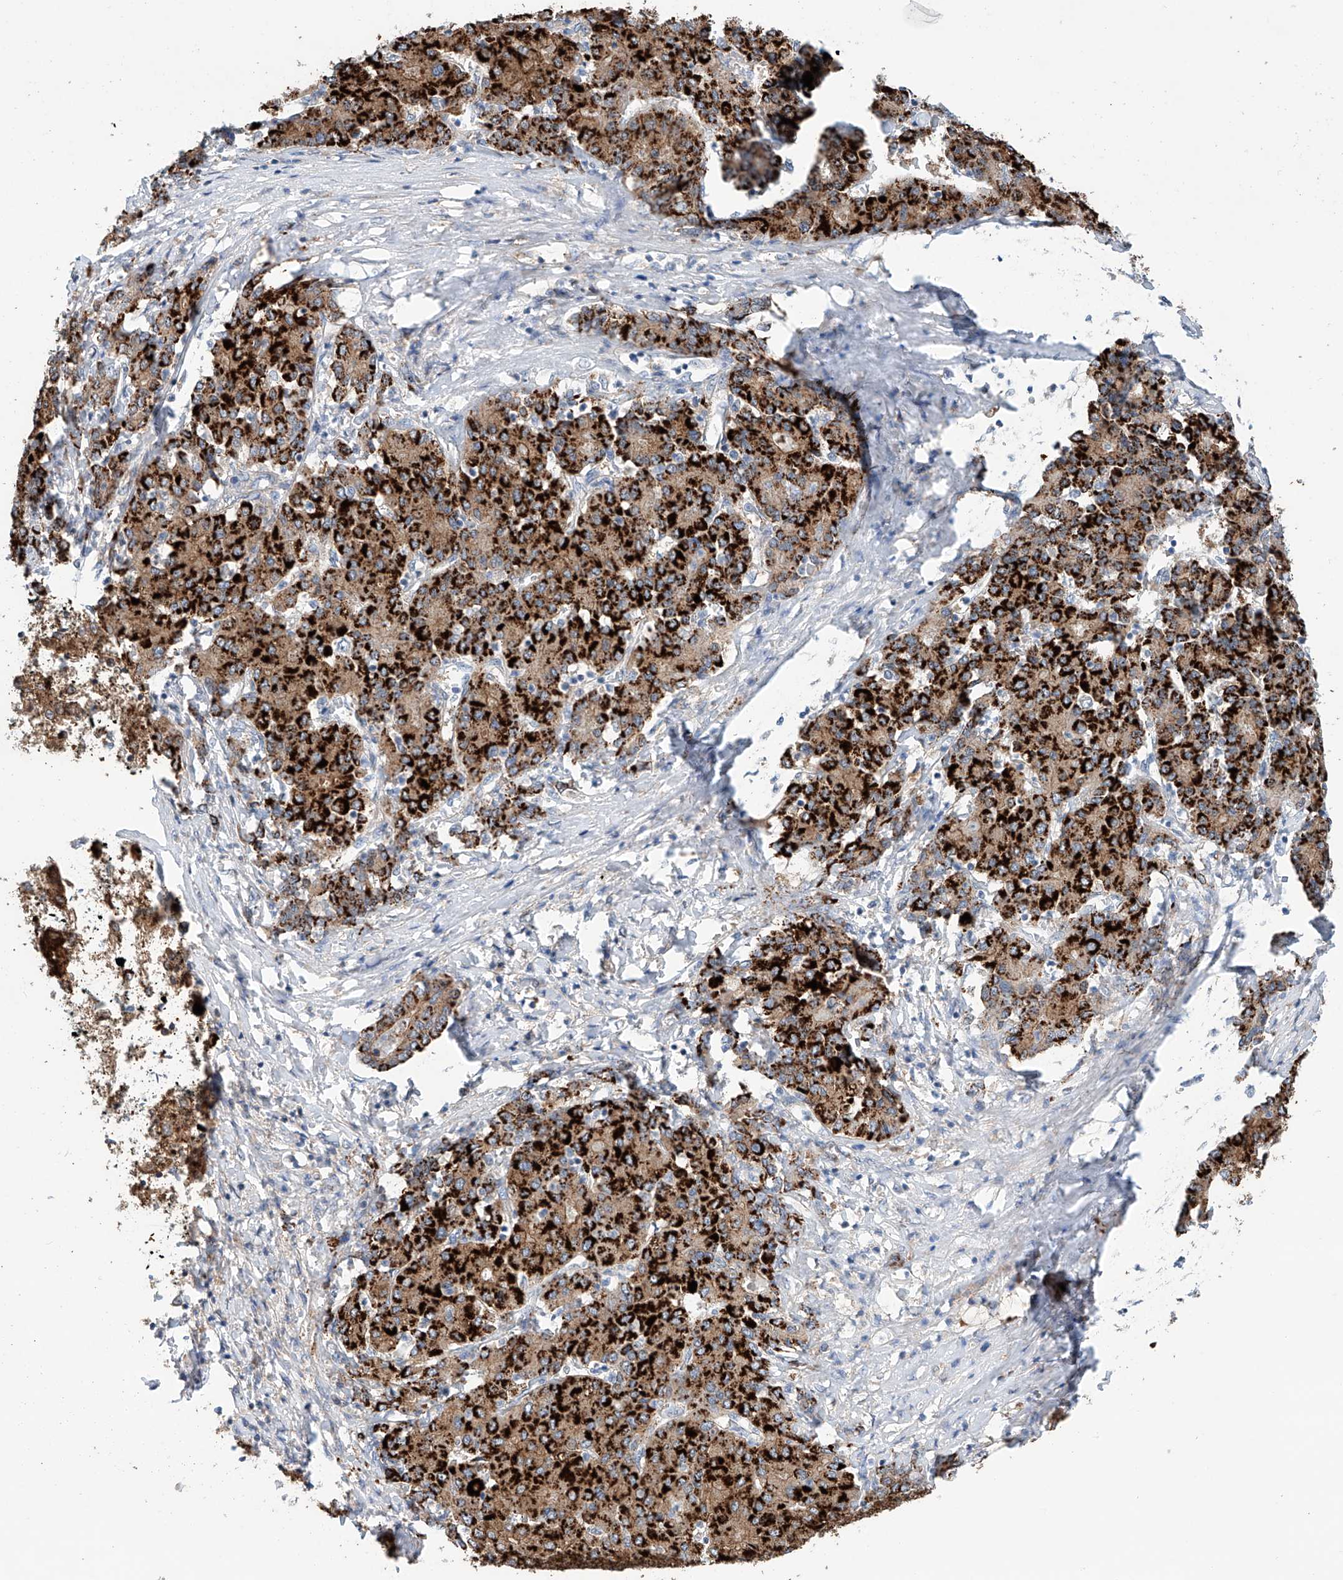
{"staining": {"intensity": "strong", "quantity": ">75%", "location": "cytoplasmic/membranous"}, "tissue": "liver cancer", "cell_type": "Tumor cells", "image_type": "cancer", "snomed": [{"axis": "morphology", "description": "Carcinoma, Hepatocellular, NOS"}, {"axis": "topography", "description": "Liver"}], "caption": "Protein expression analysis of liver cancer reveals strong cytoplasmic/membranous positivity in approximately >75% of tumor cells. The protein of interest is stained brown, and the nuclei are stained in blue (DAB IHC with brightfield microscopy, high magnification).", "gene": "SLC22A7", "patient": {"sex": "male", "age": 65}}